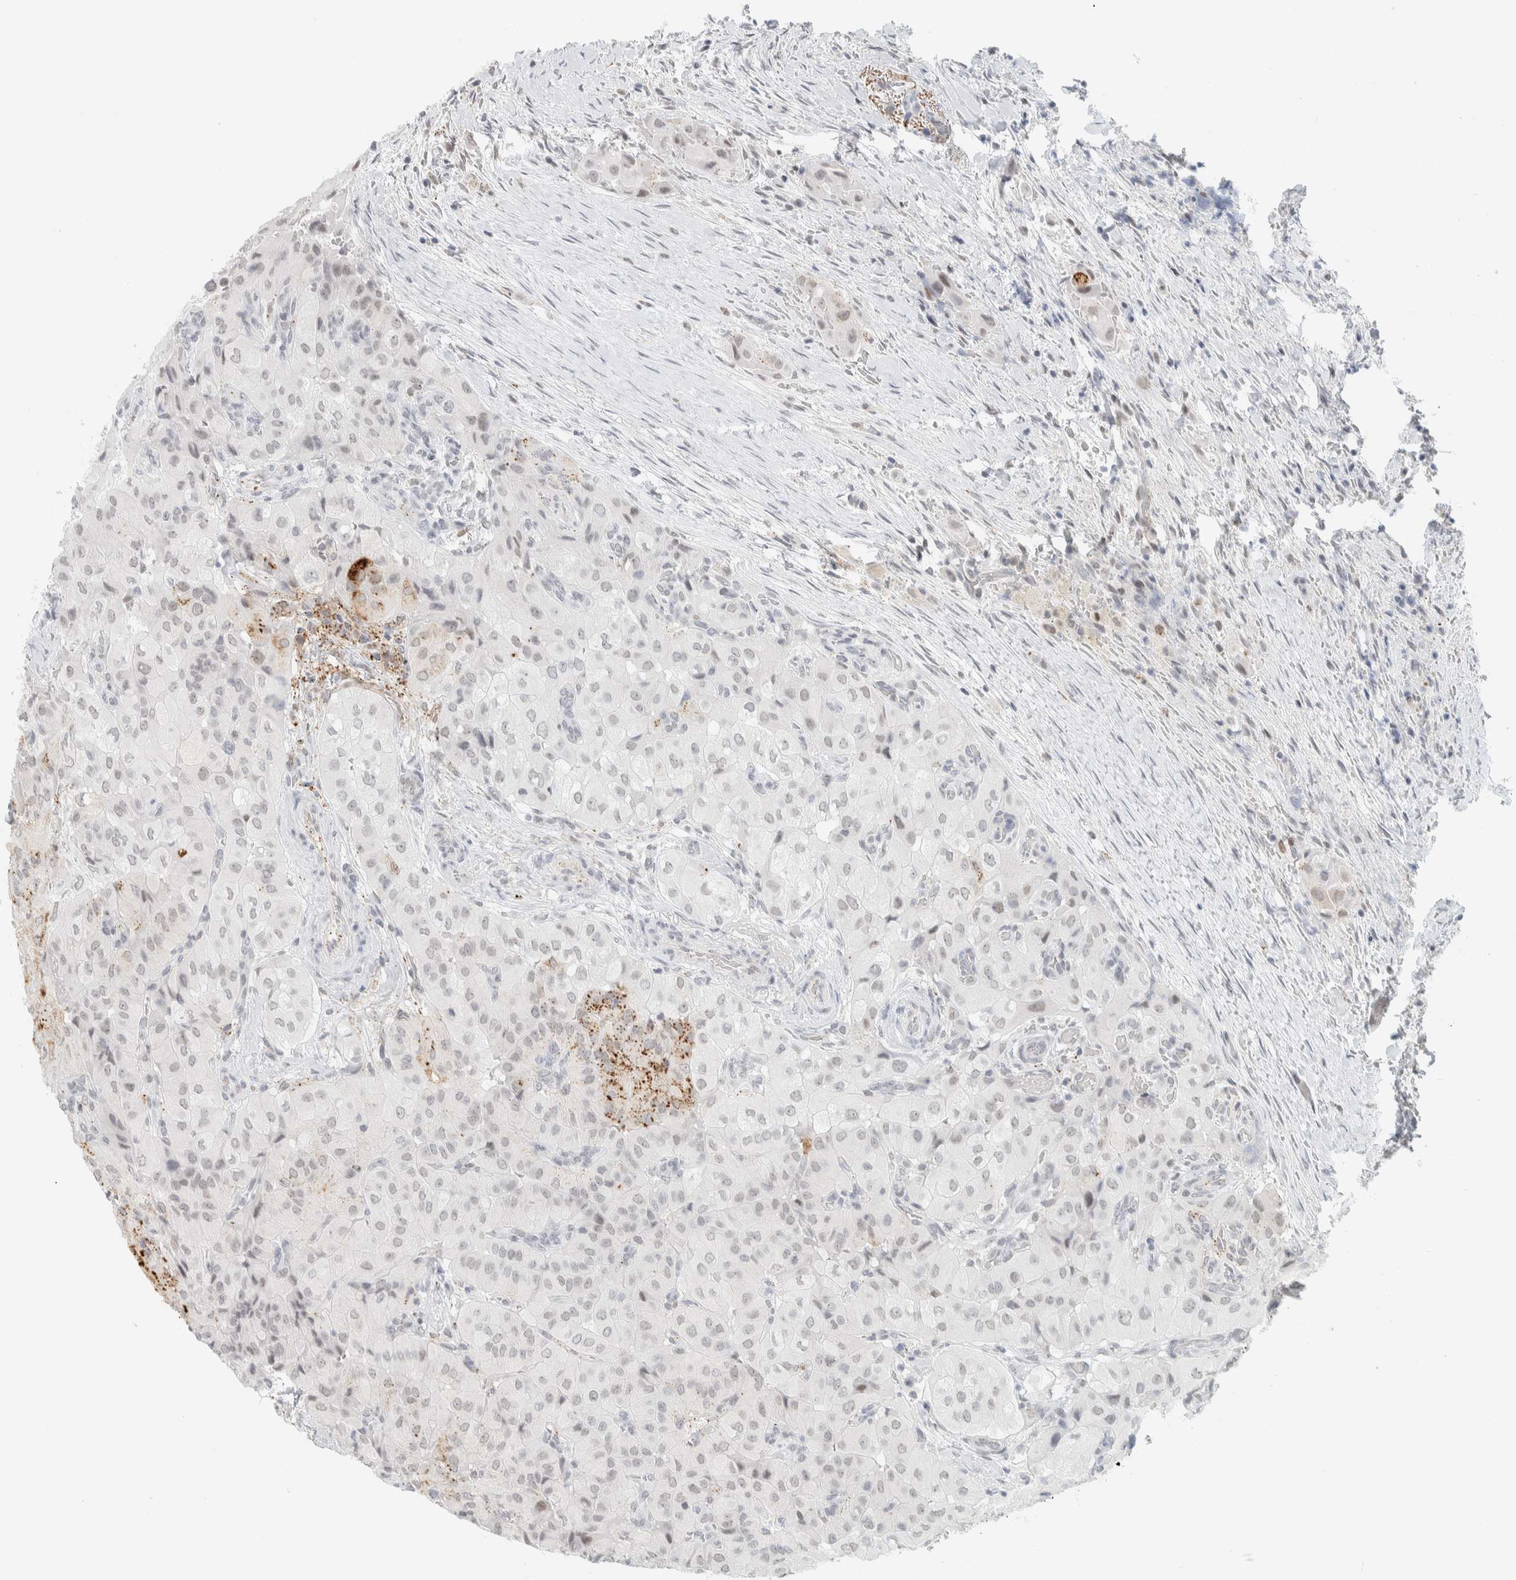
{"staining": {"intensity": "weak", "quantity": "<25%", "location": "cytoplasmic/membranous"}, "tissue": "thyroid cancer", "cell_type": "Tumor cells", "image_type": "cancer", "snomed": [{"axis": "morphology", "description": "Papillary adenocarcinoma, NOS"}, {"axis": "topography", "description": "Thyroid gland"}], "caption": "A high-resolution image shows immunohistochemistry staining of thyroid cancer (papillary adenocarcinoma), which demonstrates no significant positivity in tumor cells.", "gene": "CDH17", "patient": {"sex": "female", "age": 59}}